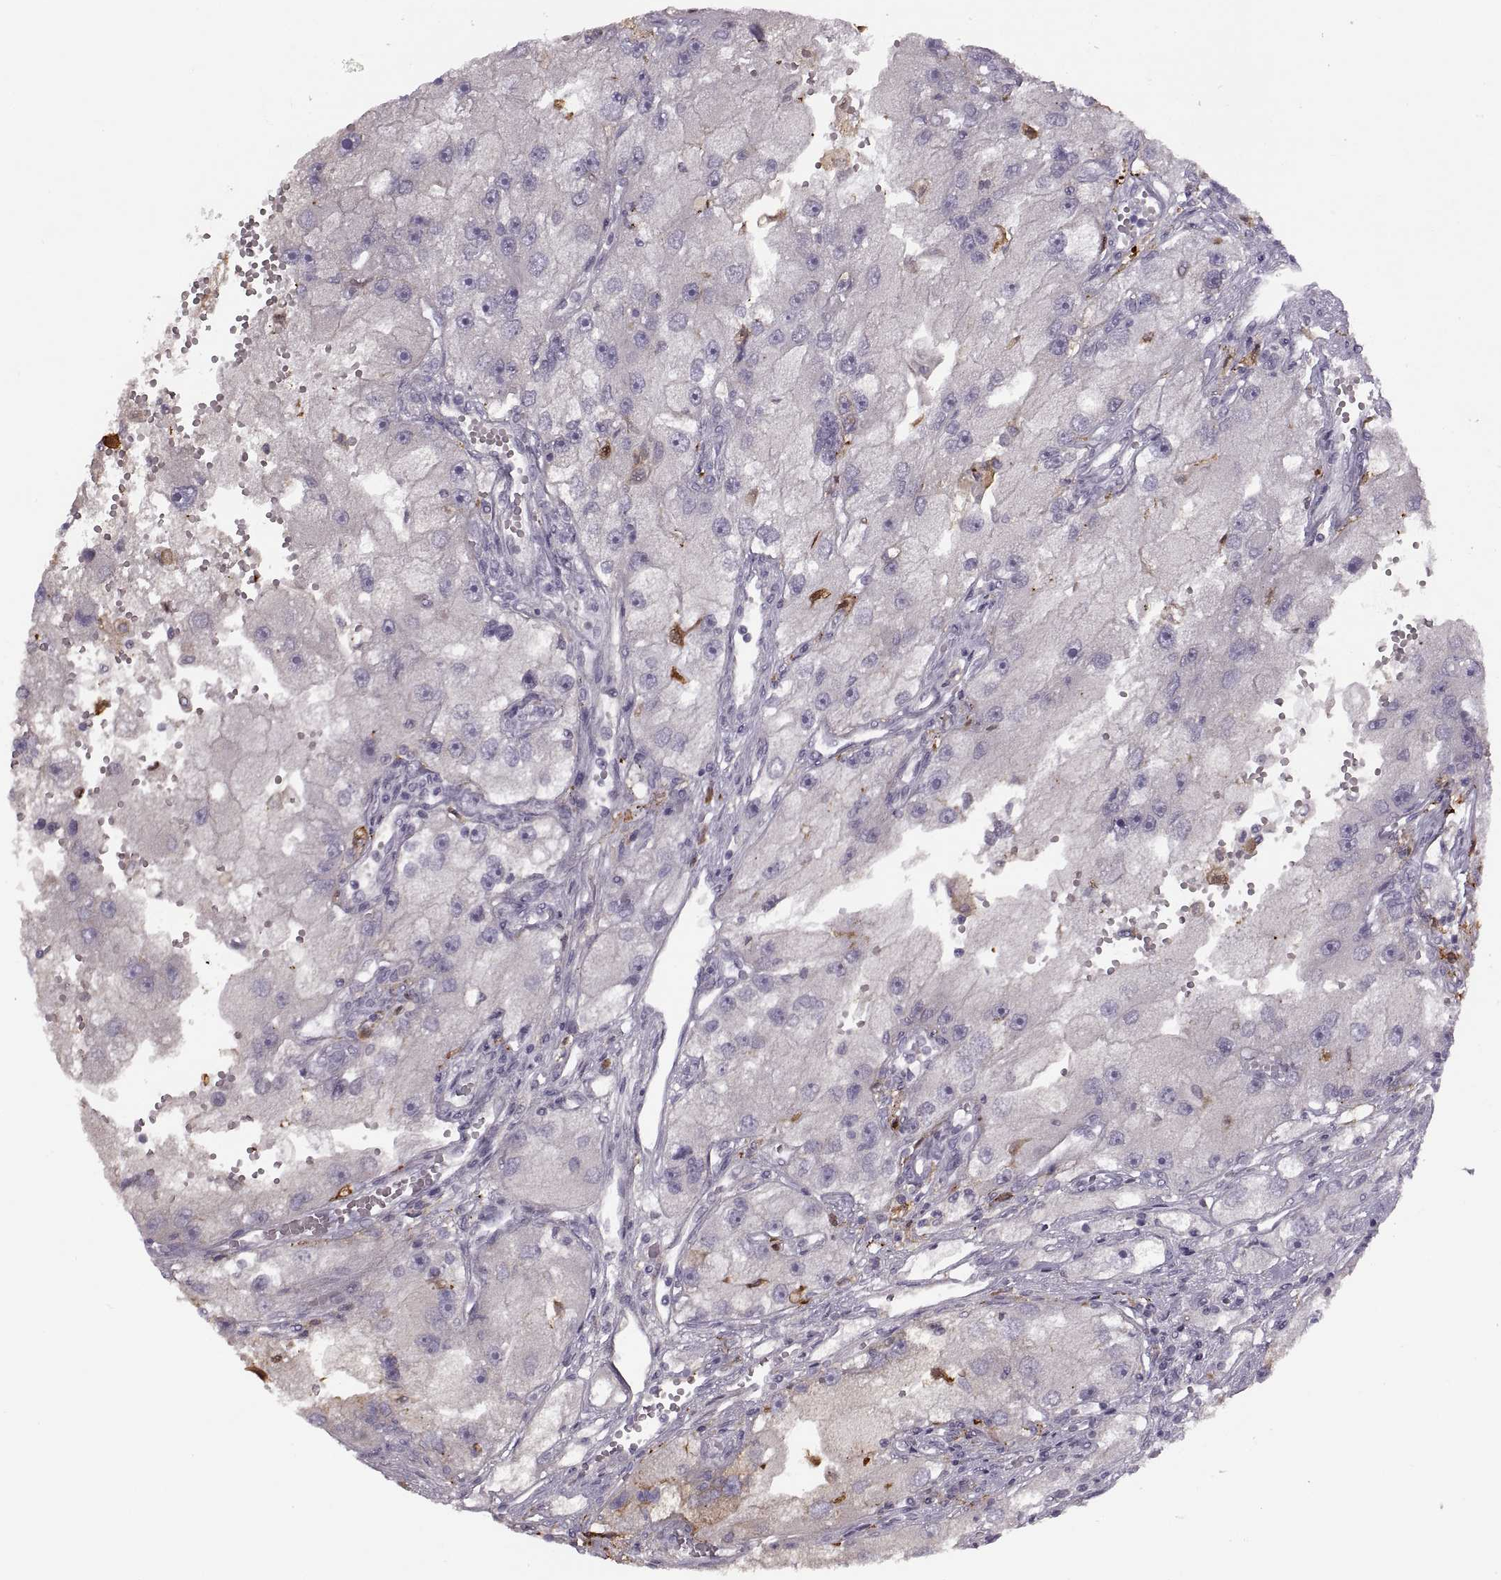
{"staining": {"intensity": "negative", "quantity": "none", "location": "none"}, "tissue": "renal cancer", "cell_type": "Tumor cells", "image_type": "cancer", "snomed": [{"axis": "morphology", "description": "Adenocarcinoma, NOS"}, {"axis": "topography", "description": "Kidney"}], "caption": "Immunohistochemistry (IHC) photomicrograph of human renal cancer stained for a protein (brown), which reveals no expression in tumor cells.", "gene": "H2AP", "patient": {"sex": "male", "age": 63}}